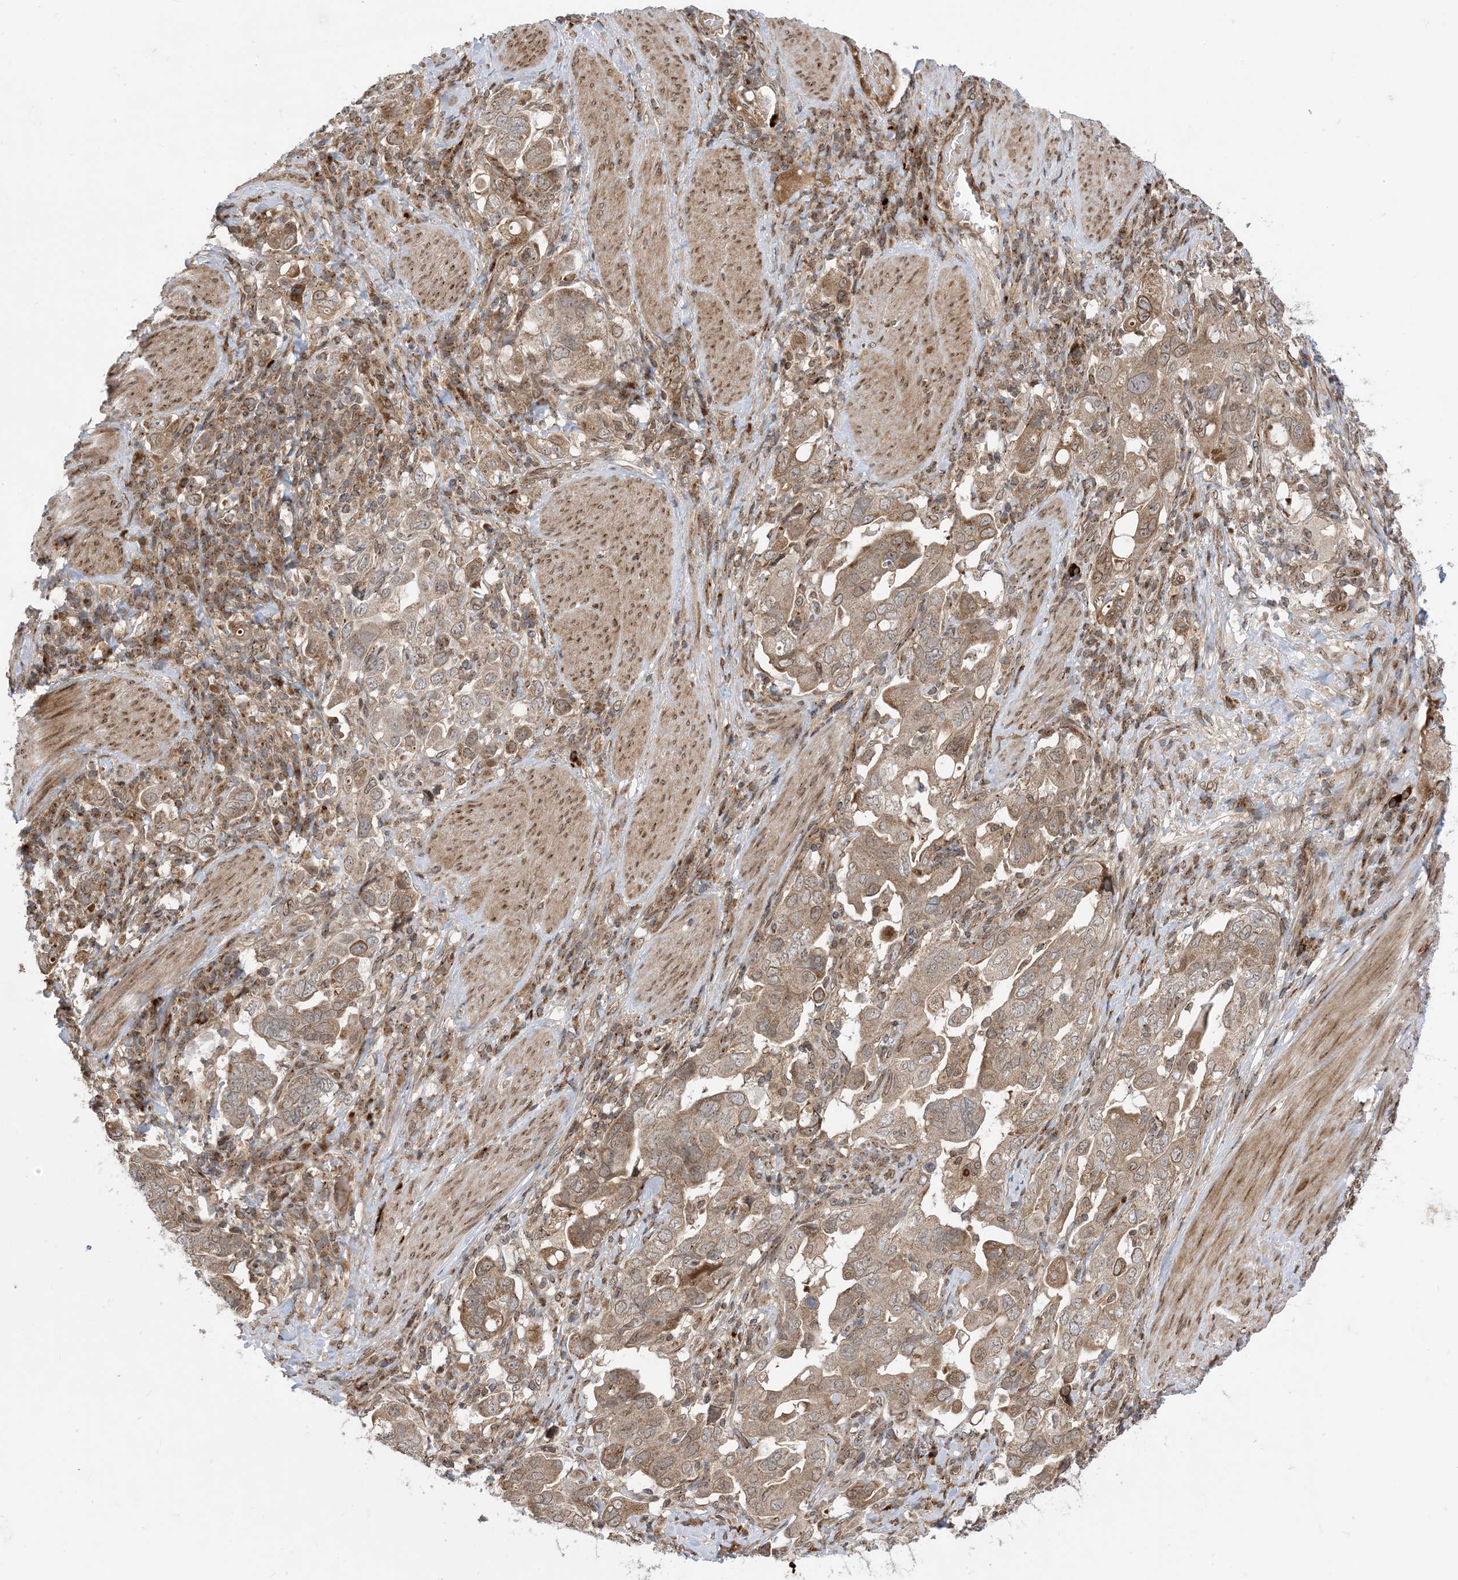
{"staining": {"intensity": "moderate", "quantity": ">75%", "location": "cytoplasmic/membranous"}, "tissue": "stomach cancer", "cell_type": "Tumor cells", "image_type": "cancer", "snomed": [{"axis": "morphology", "description": "Adenocarcinoma, NOS"}, {"axis": "topography", "description": "Stomach, upper"}], "caption": "Stomach cancer (adenocarcinoma) tissue displays moderate cytoplasmic/membranous staining in approximately >75% of tumor cells, visualized by immunohistochemistry.", "gene": "CASP4", "patient": {"sex": "male", "age": 62}}